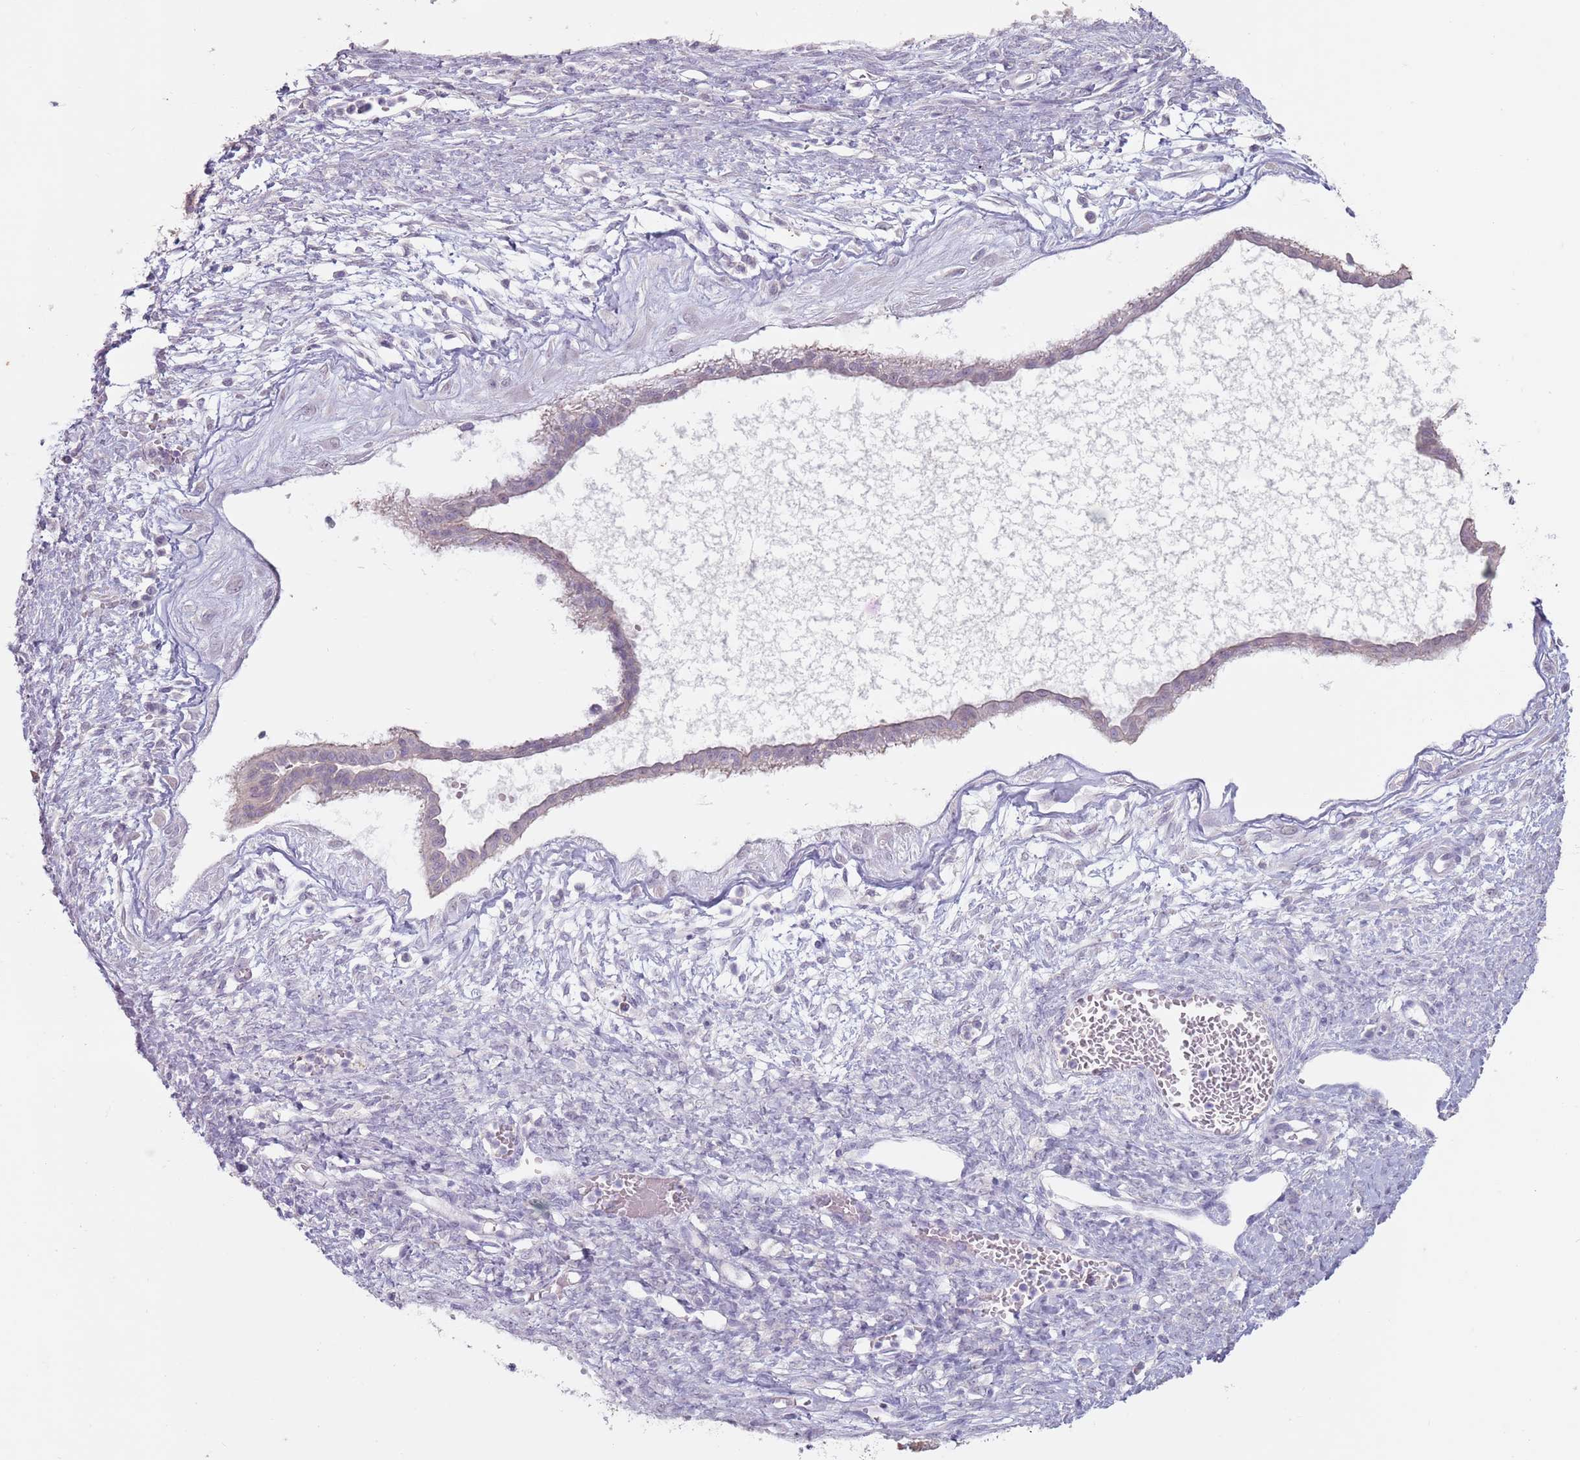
{"staining": {"intensity": "weak", "quantity": "25%-75%", "location": "cytoplasmic/membranous"}, "tissue": "ovarian cancer", "cell_type": "Tumor cells", "image_type": "cancer", "snomed": [{"axis": "morphology", "description": "Cystadenocarcinoma, mucinous, NOS"}, {"axis": "topography", "description": "Ovary"}], "caption": "Brown immunohistochemical staining in human ovarian cancer demonstrates weak cytoplasmic/membranous staining in about 25%-75% of tumor cells.", "gene": "STYK1", "patient": {"sex": "female", "age": 73}}